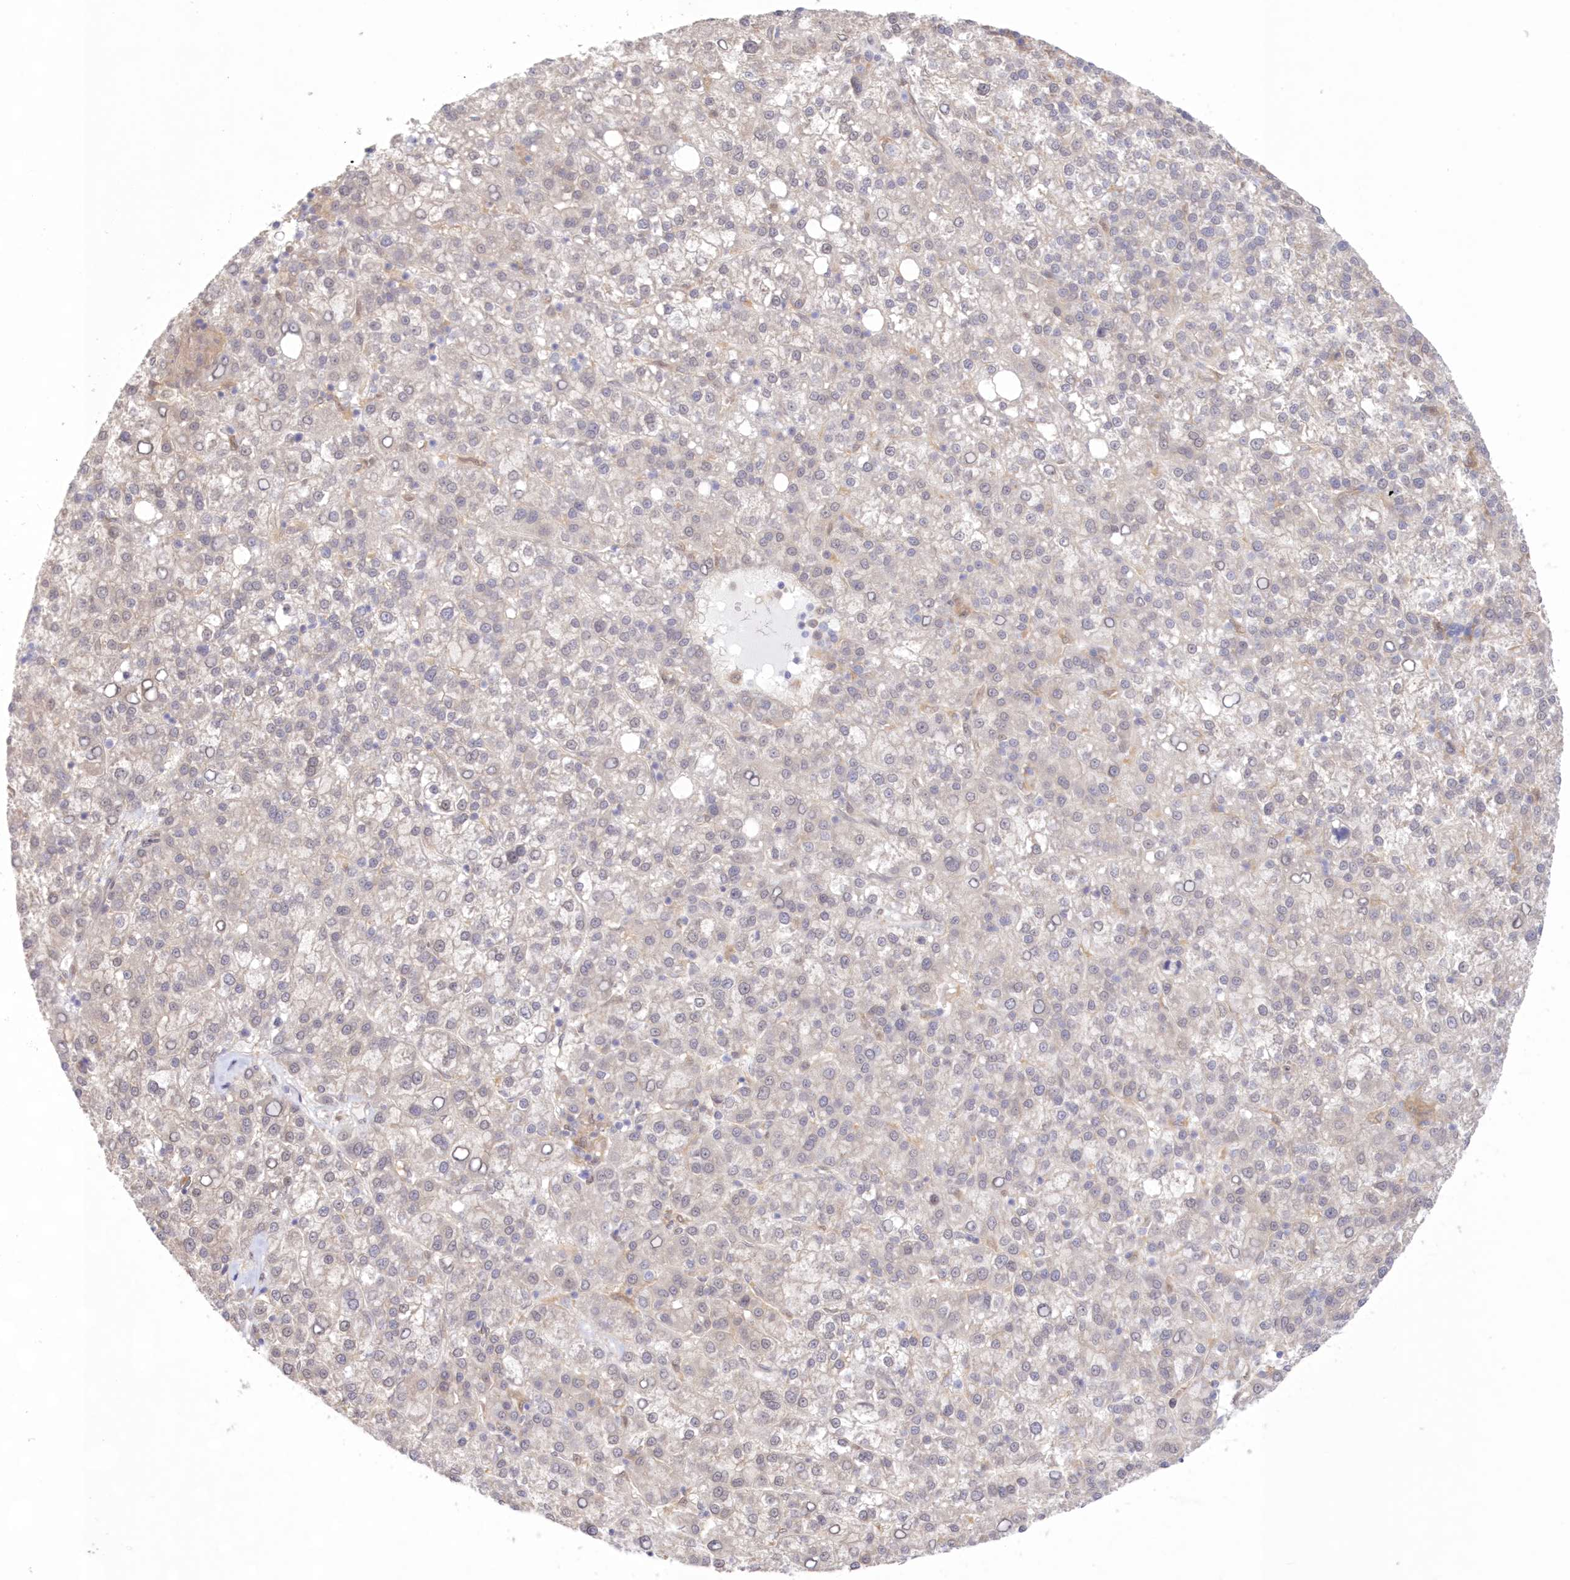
{"staining": {"intensity": "negative", "quantity": "none", "location": "none"}, "tissue": "liver cancer", "cell_type": "Tumor cells", "image_type": "cancer", "snomed": [{"axis": "morphology", "description": "Carcinoma, Hepatocellular, NOS"}, {"axis": "topography", "description": "Liver"}], "caption": "An IHC histopathology image of liver cancer (hepatocellular carcinoma) is shown. There is no staining in tumor cells of liver cancer (hepatocellular carcinoma).", "gene": "RNPEP", "patient": {"sex": "female", "age": 58}}